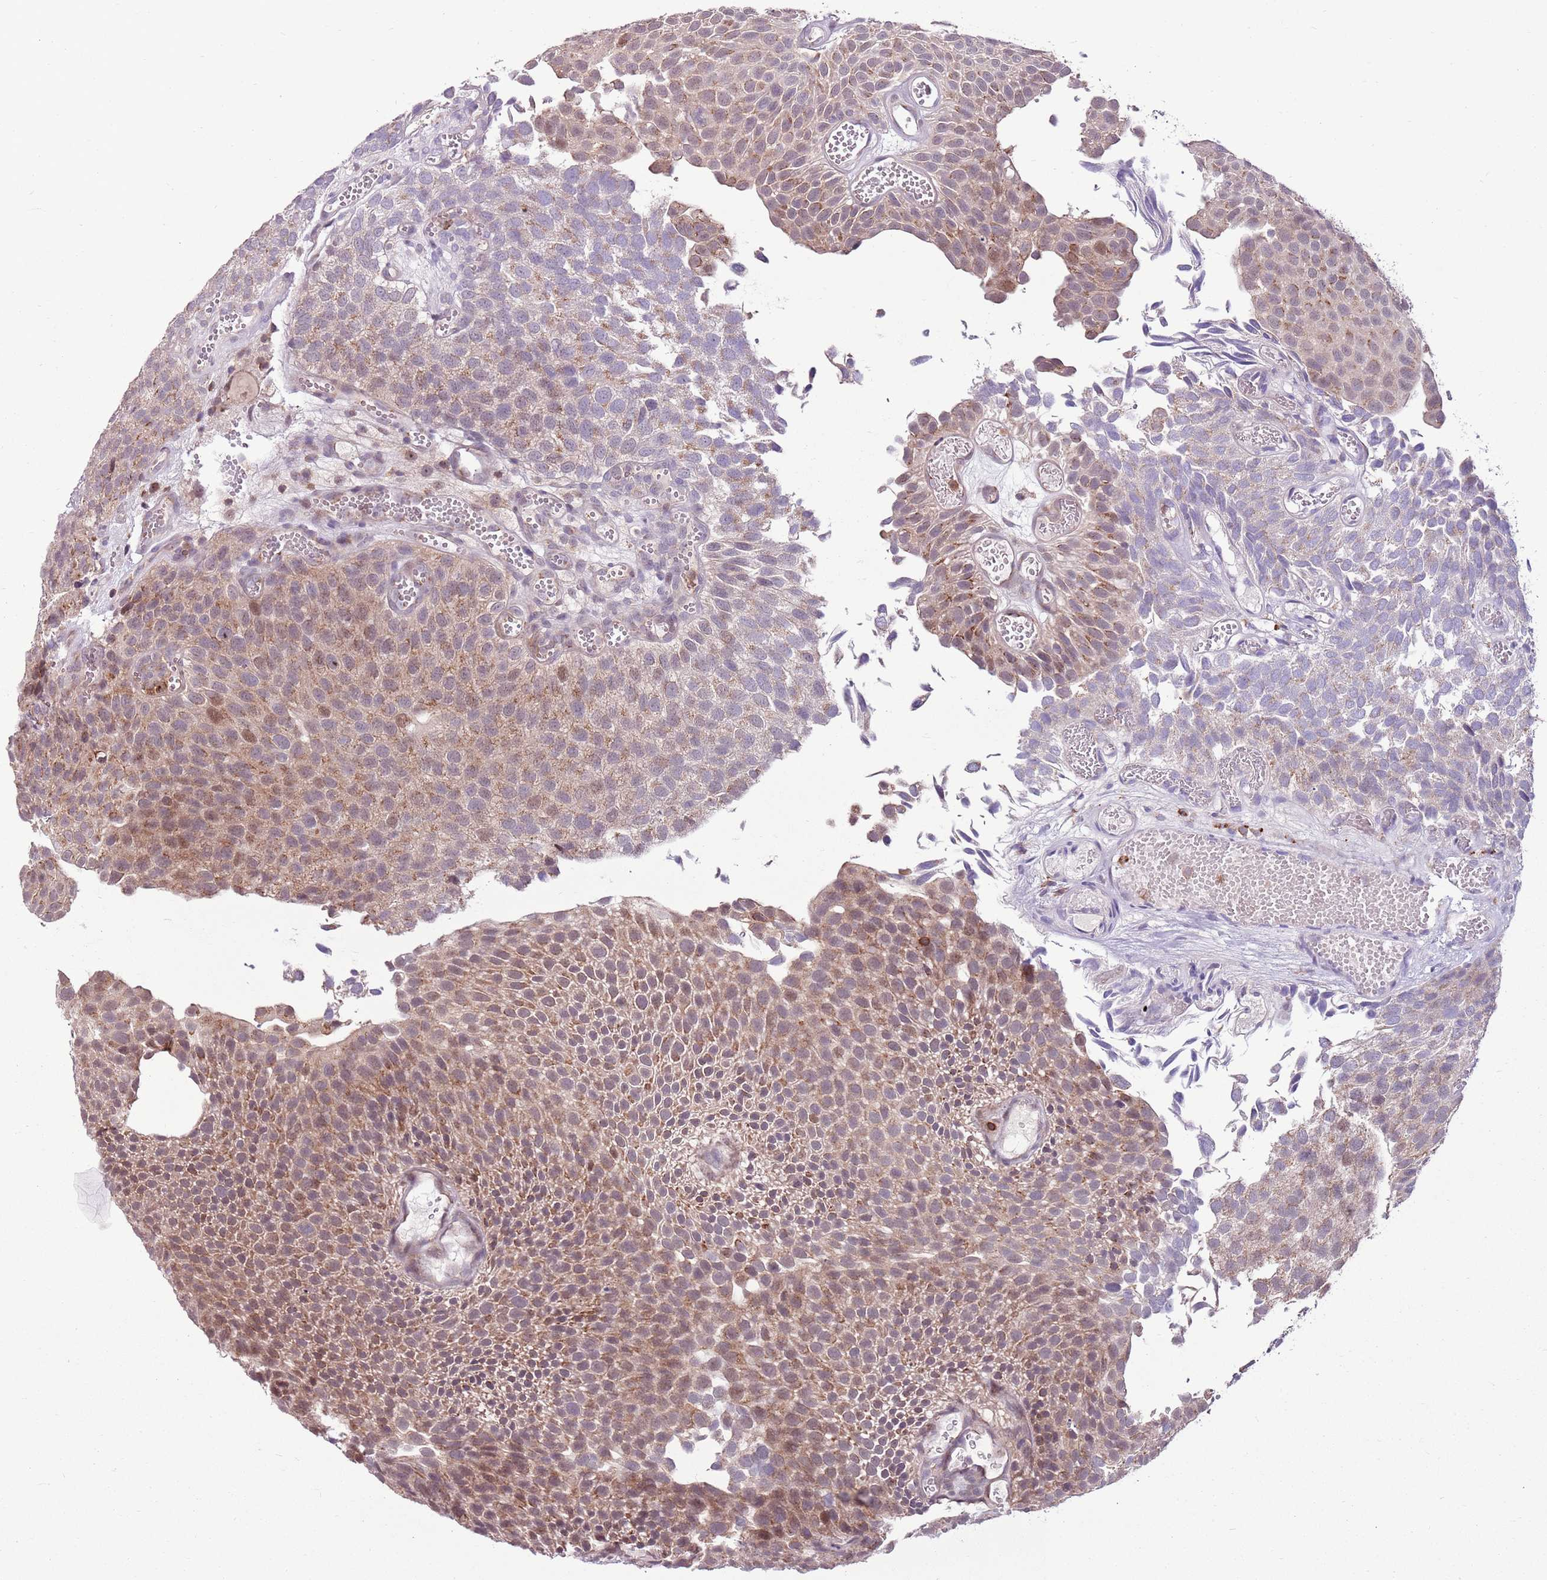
{"staining": {"intensity": "moderate", "quantity": "25%-75%", "location": "cytoplasmic/membranous,nuclear"}, "tissue": "urothelial cancer", "cell_type": "Tumor cells", "image_type": "cancer", "snomed": [{"axis": "morphology", "description": "Urothelial carcinoma, Low grade"}, {"axis": "topography", "description": "Urinary bladder"}], "caption": "About 25%-75% of tumor cells in urothelial cancer demonstrate moderate cytoplasmic/membranous and nuclear protein expression as visualized by brown immunohistochemical staining.", "gene": "ZSWIM1", "patient": {"sex": "male", "age": 89}}